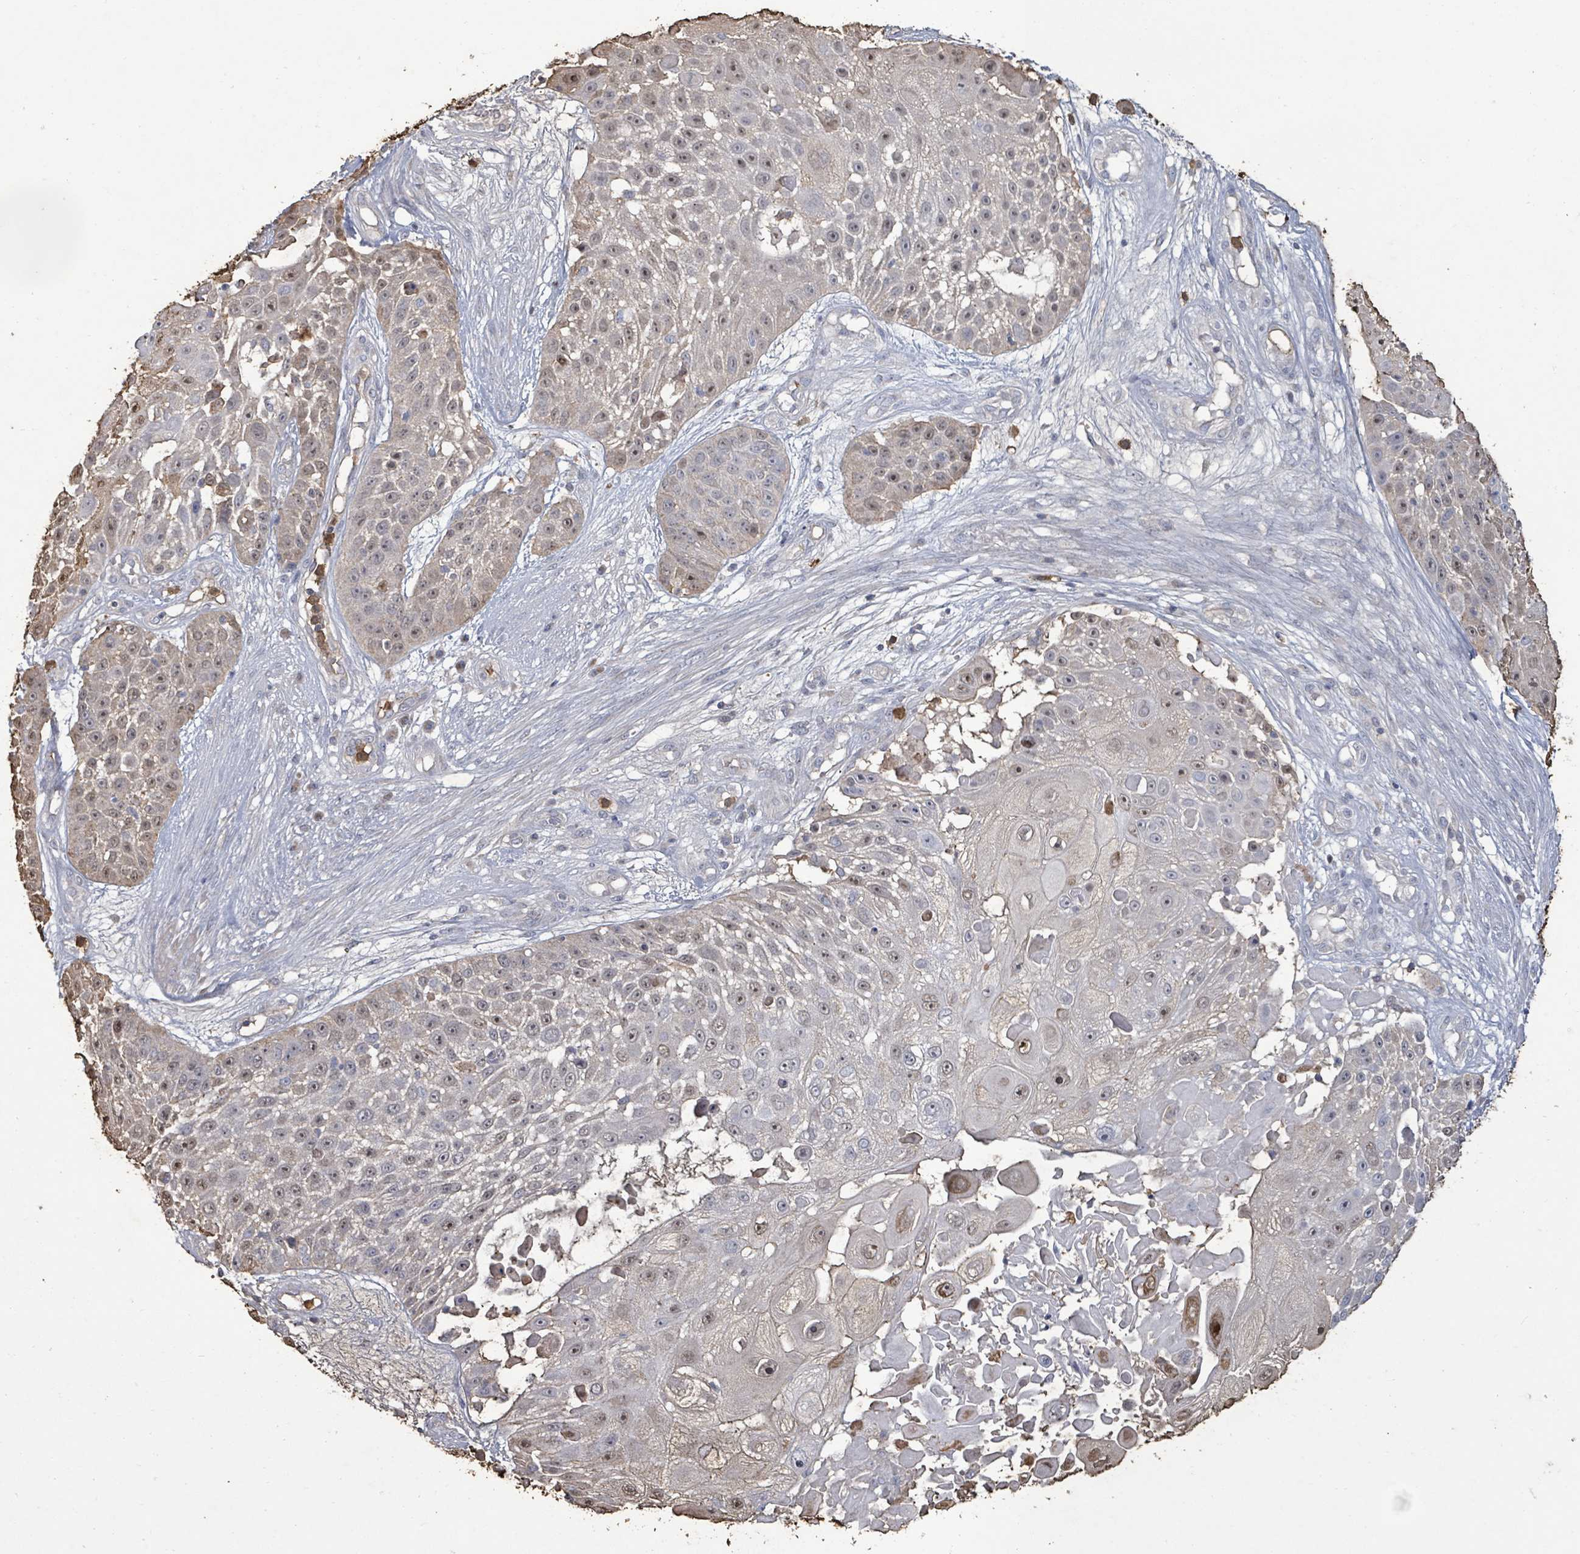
{"staining": {"intensity": "weak", "quantity": "25%-75%", "location": "cytoplasmic/membranous,nuclear"}, "tissue": "skin cancer", "cell_type": "Tumor cells", "image_type": "cancer", "snomed": [{"axis": "morphology", "description": "Squamous cell carcinoma, NOS"}, {"axis": "topography", "description": "Skin"}], "caption": "A micrograph of human skin cancer stained for a protein exhibits weak cytoplasmic/membranous and nuclear brown staining in tumor cells.", "gene": "FAM210A", "patient": {"sex": "female", "age": 86}}